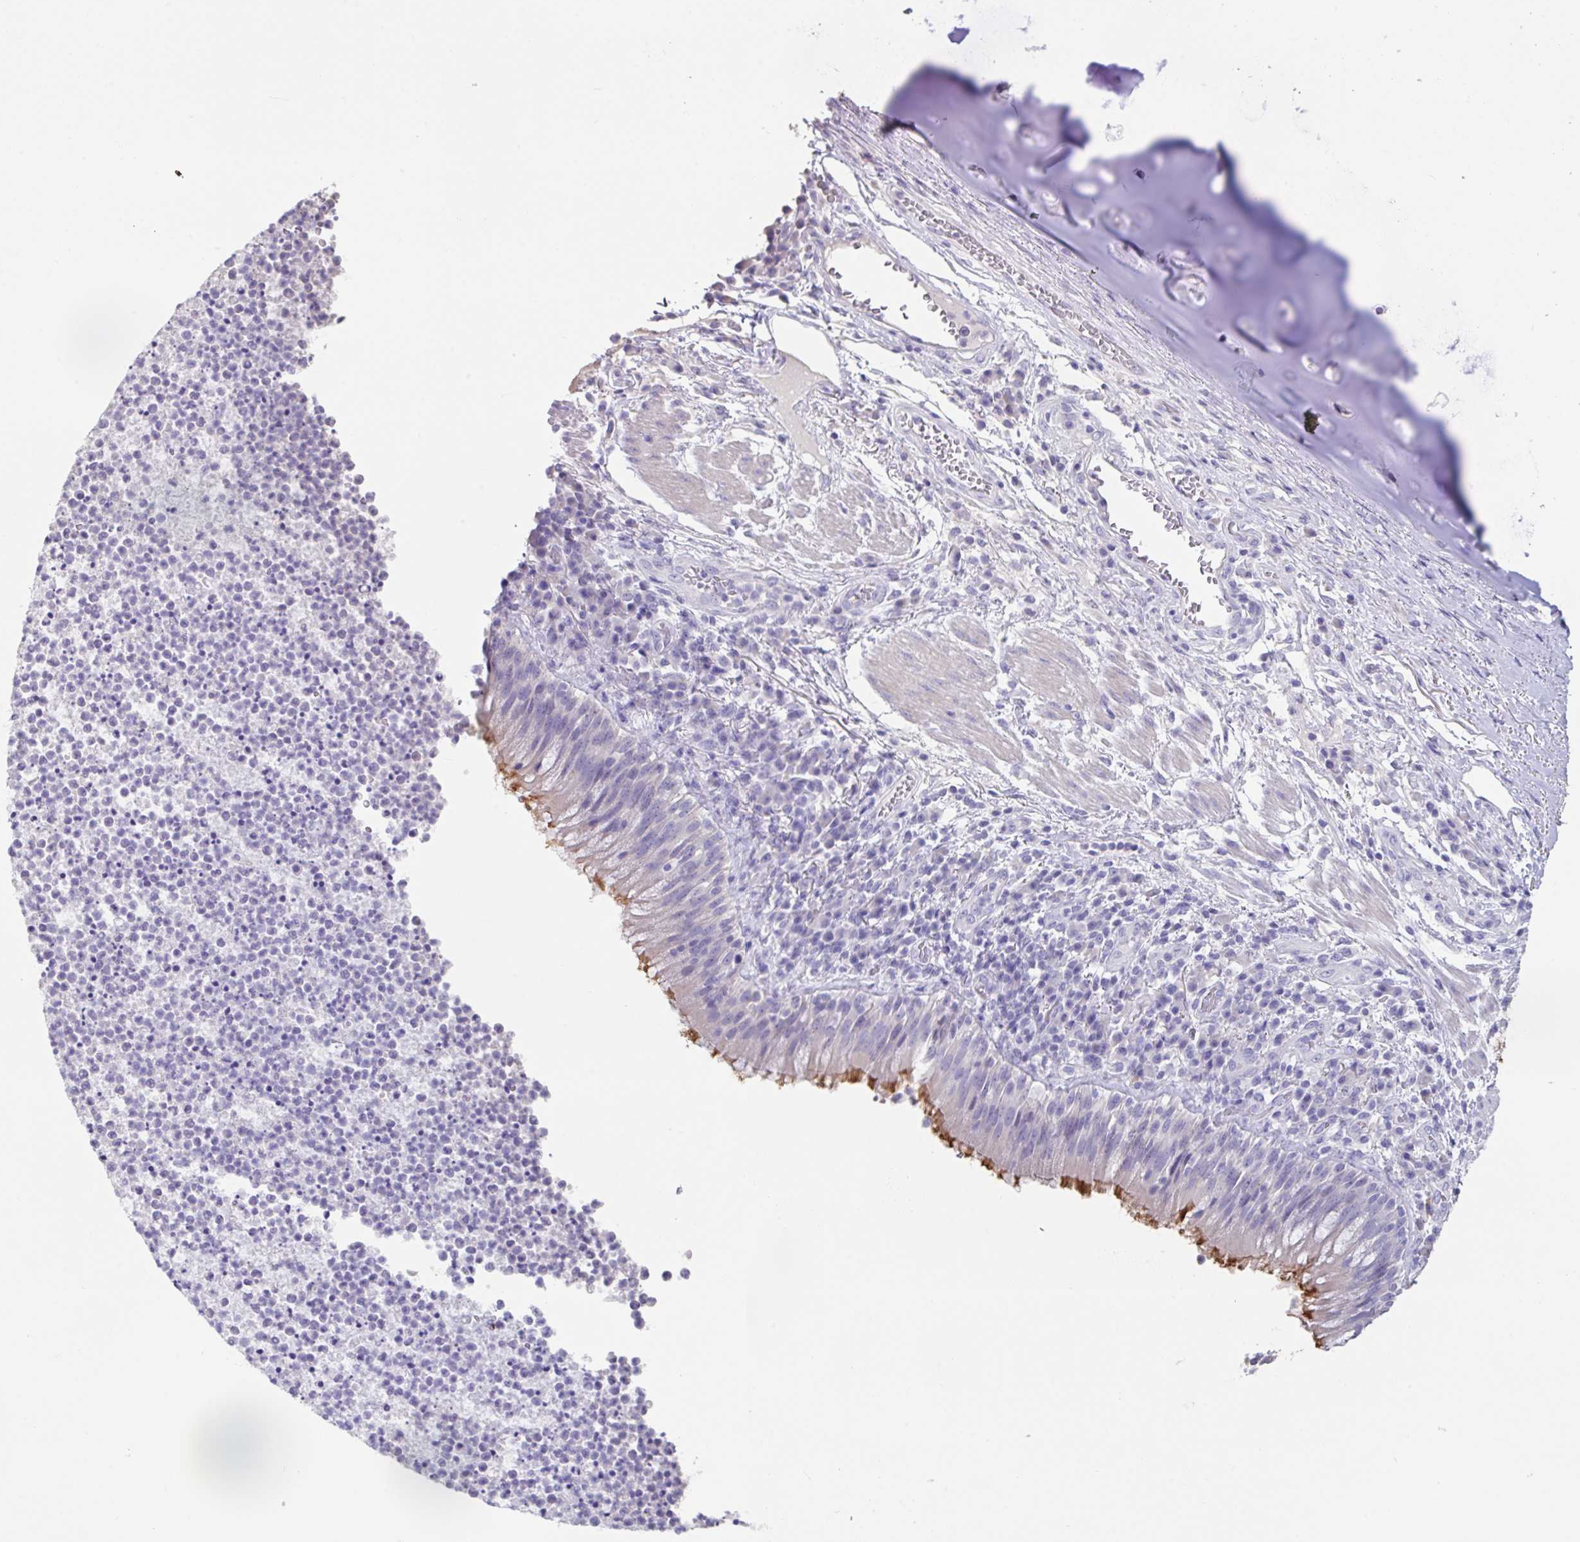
{"staining": {"intensity": "strong", "quantity": ">75%", "location": "cytoplasmic/membranous"}, "tissue": "bronchus", "cell_type": "Respiratory epithelial cells", "image_type": "normal", "snomed": [{"axis": "morphology", "description": "Normal tissue, NOS"}, {"axis": "topography", "description": "Cartilage tissue"}, {"axis": "topography", "description": "Bronchus"}], "caption": "IHC histopathology image of normal bronchus: bronchus stained using IHC displays high levels of strong protein expression localized specifically in the cytoplasmic/membranous of respiratory epithelial cells, appearing as a cytoplasmic/membranous brown color.", "gene": "SLC44A4", "patient": {"sex": "male", "age": 56}}